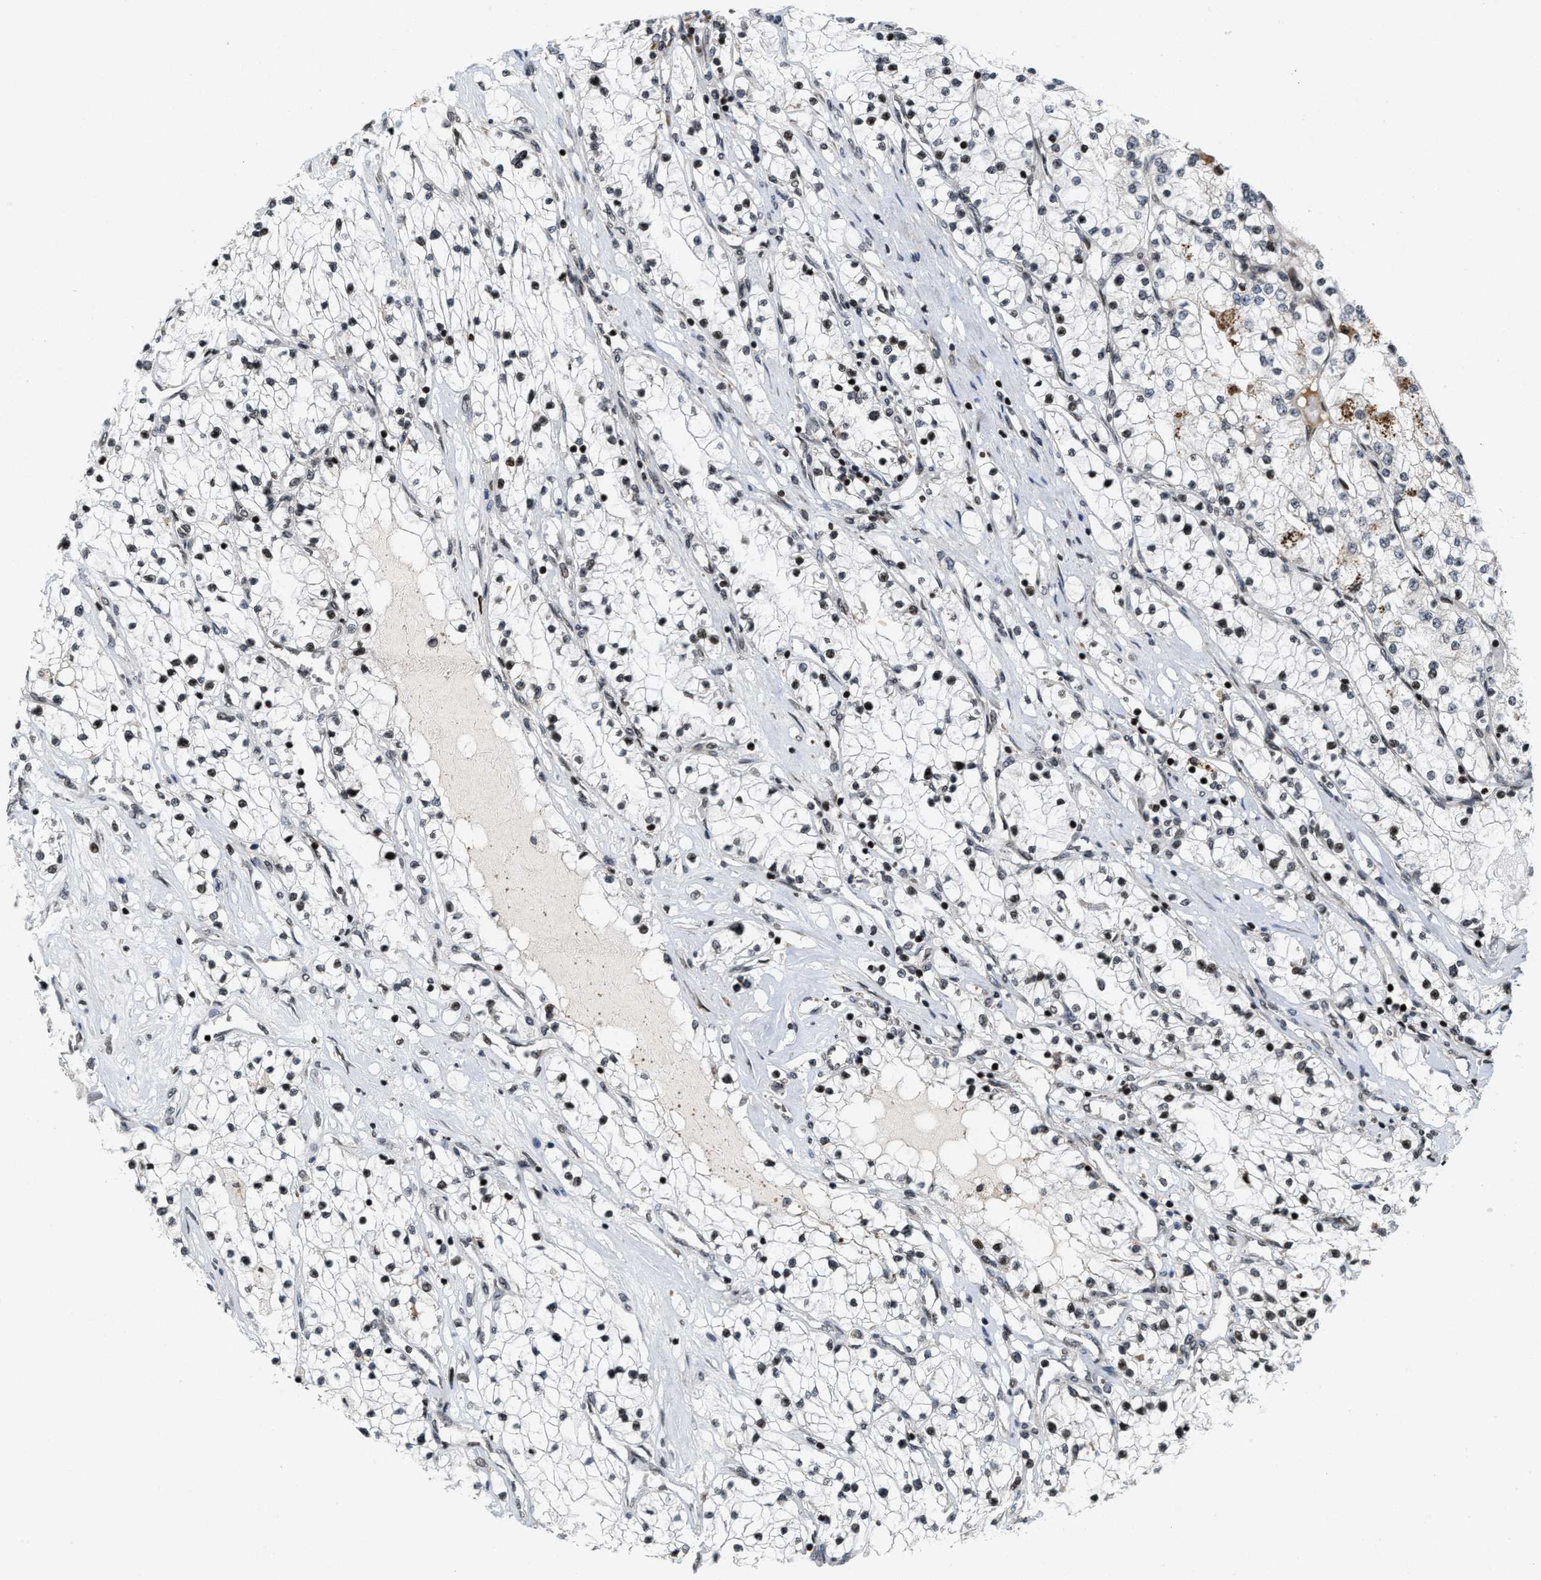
{"staining": {"intensity": "moderate", "quantity": ">75%", "location": "nuclear"}, "tissue": "renal cancer", "cell_type": "Tumor cells", "image_type": "cancer", "snomed": [{"axis": "morphology", "description": "Adenocarcinoma, NOS"}, {"axis": "topography", "description": "Kidney"}], "caption": "There is medium levels of moderate nuclear expression in tumor cells of renal cancer, as demonstrated by immunohistochemical staining (brown color).", "gene": "PDZD2", "patient": {"sex": "male", "age": 68}}